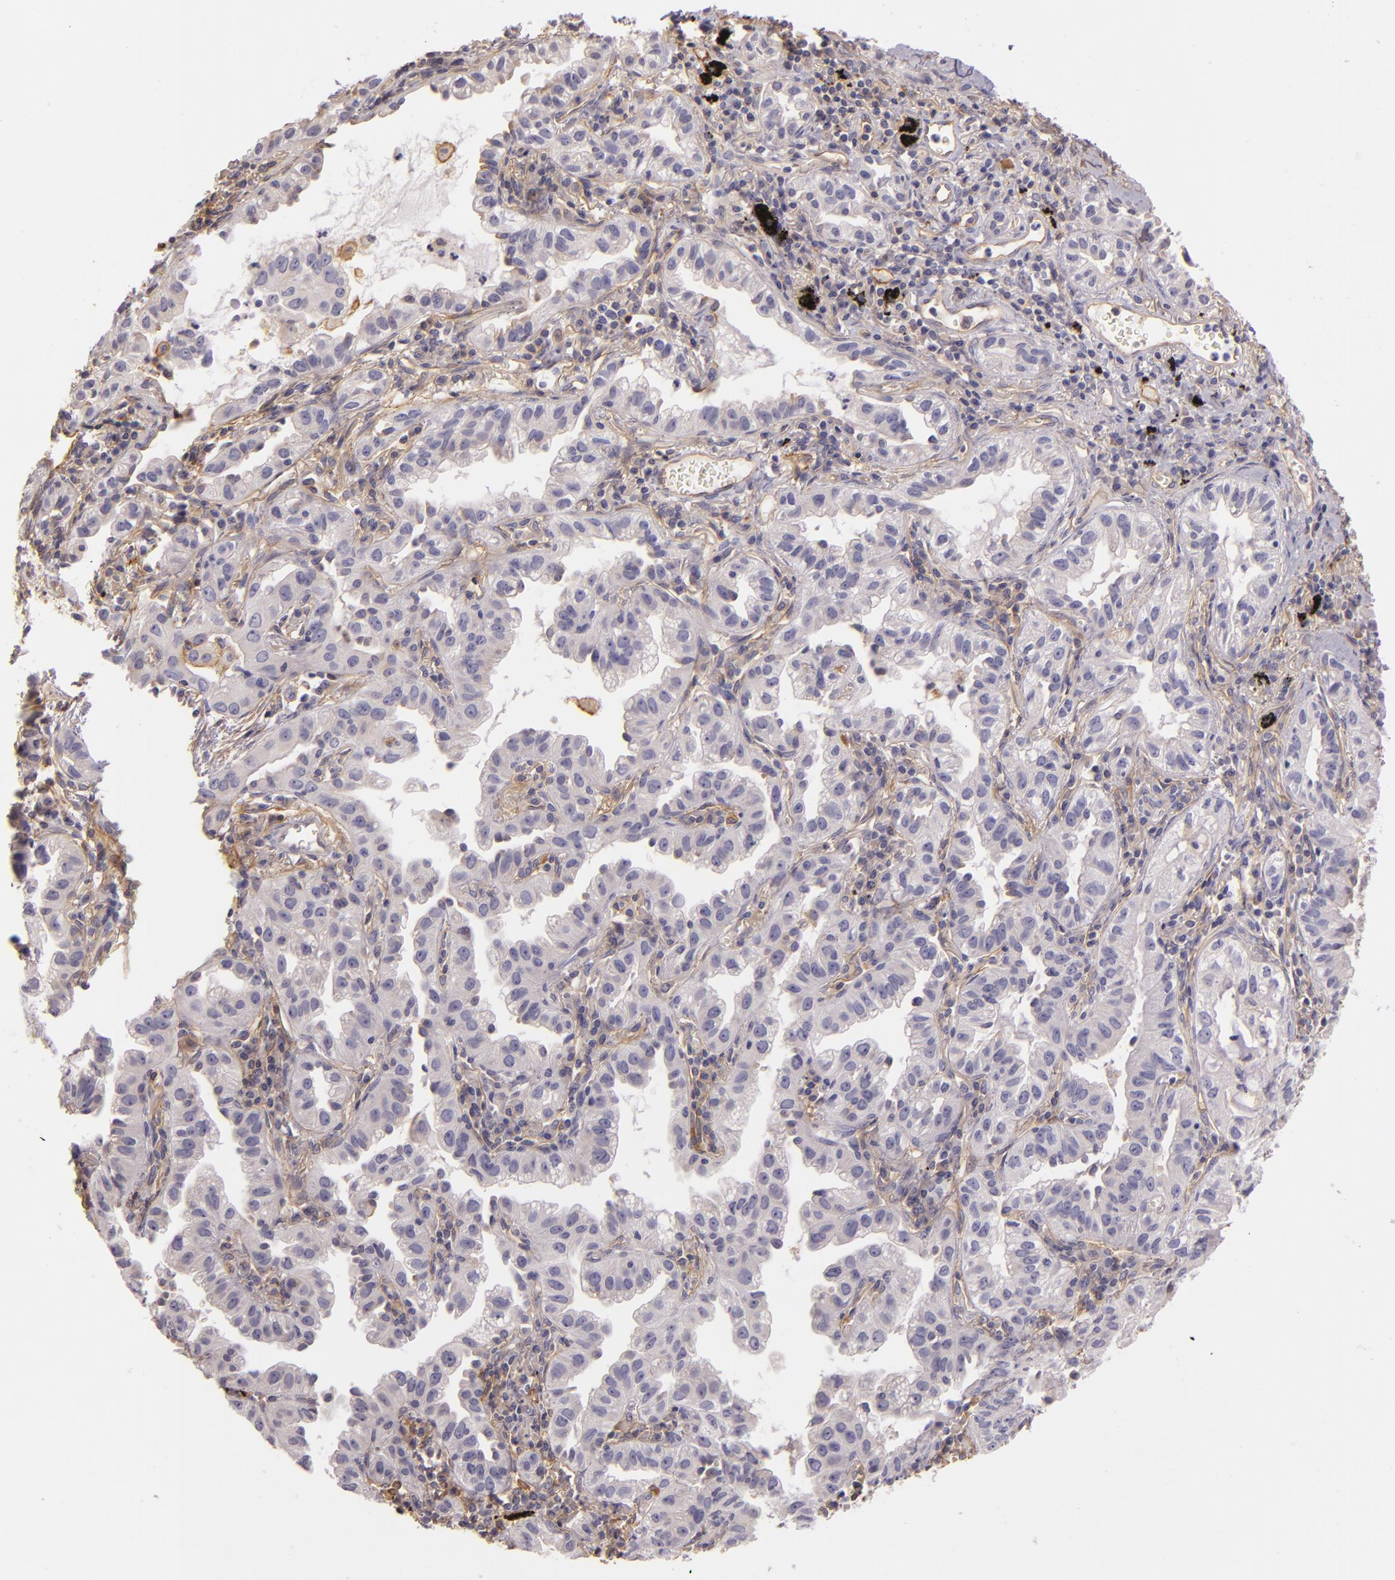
{"staining": {"intensity": "moderate", "quantity": "<25%", "location": "cytoplasmic/membranous"}, "tissue": "lung cancer", "cell_type": "Tumor cells", "image_type": "cancer", "snomed": [{"axis": "morphology", "description": "Adenocarcinoma, NOS"}, {"axis": "topography", "description": "Lung"}], "caption": "High-power microscopy captured an IHC photomicrograph of adenocarcinoma (lung), revealing moderate cytoplasmic/membranous positivity in about <25% of tumor cells.", "gene": "CTSF", "patient": {"sex": "female", "age": 50}}